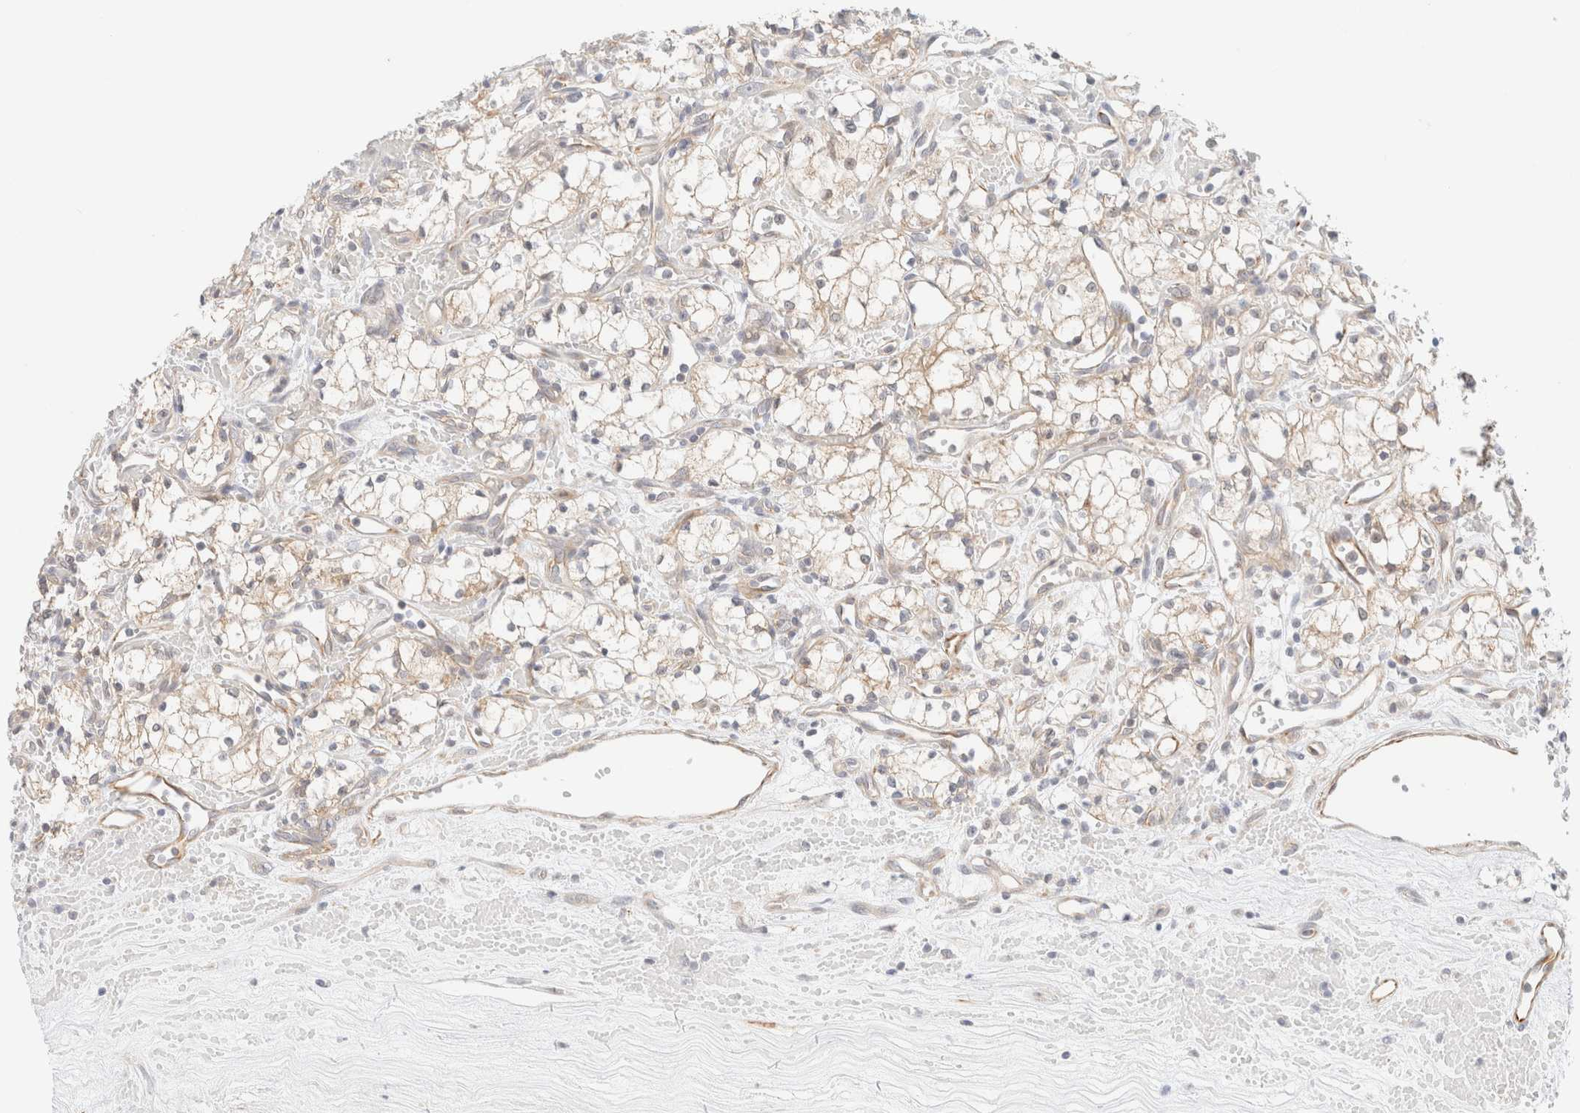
{"staining": {"intensity": "weak", "quantity": ">75%", "location": "cytoplasmic/membranous"}, "tissue": "renal cancer", "cell_type": "Tumor cells", "image_type": "cancer", "snomed": [{"axis": "morphology", "description": "Adenocarcinoma, NOS"}, {"axis": "topography", "description": "Kidney"}], "caption": "Protein staining by immunohistochemistry (IHC) exhibits weak cytoplasmic/membranous positivity in about >75% of tumor cells in renal cancer (adenocarcinoma).", "gene": "UNC13B", "patient": {"sex": "male", "age": 59}}